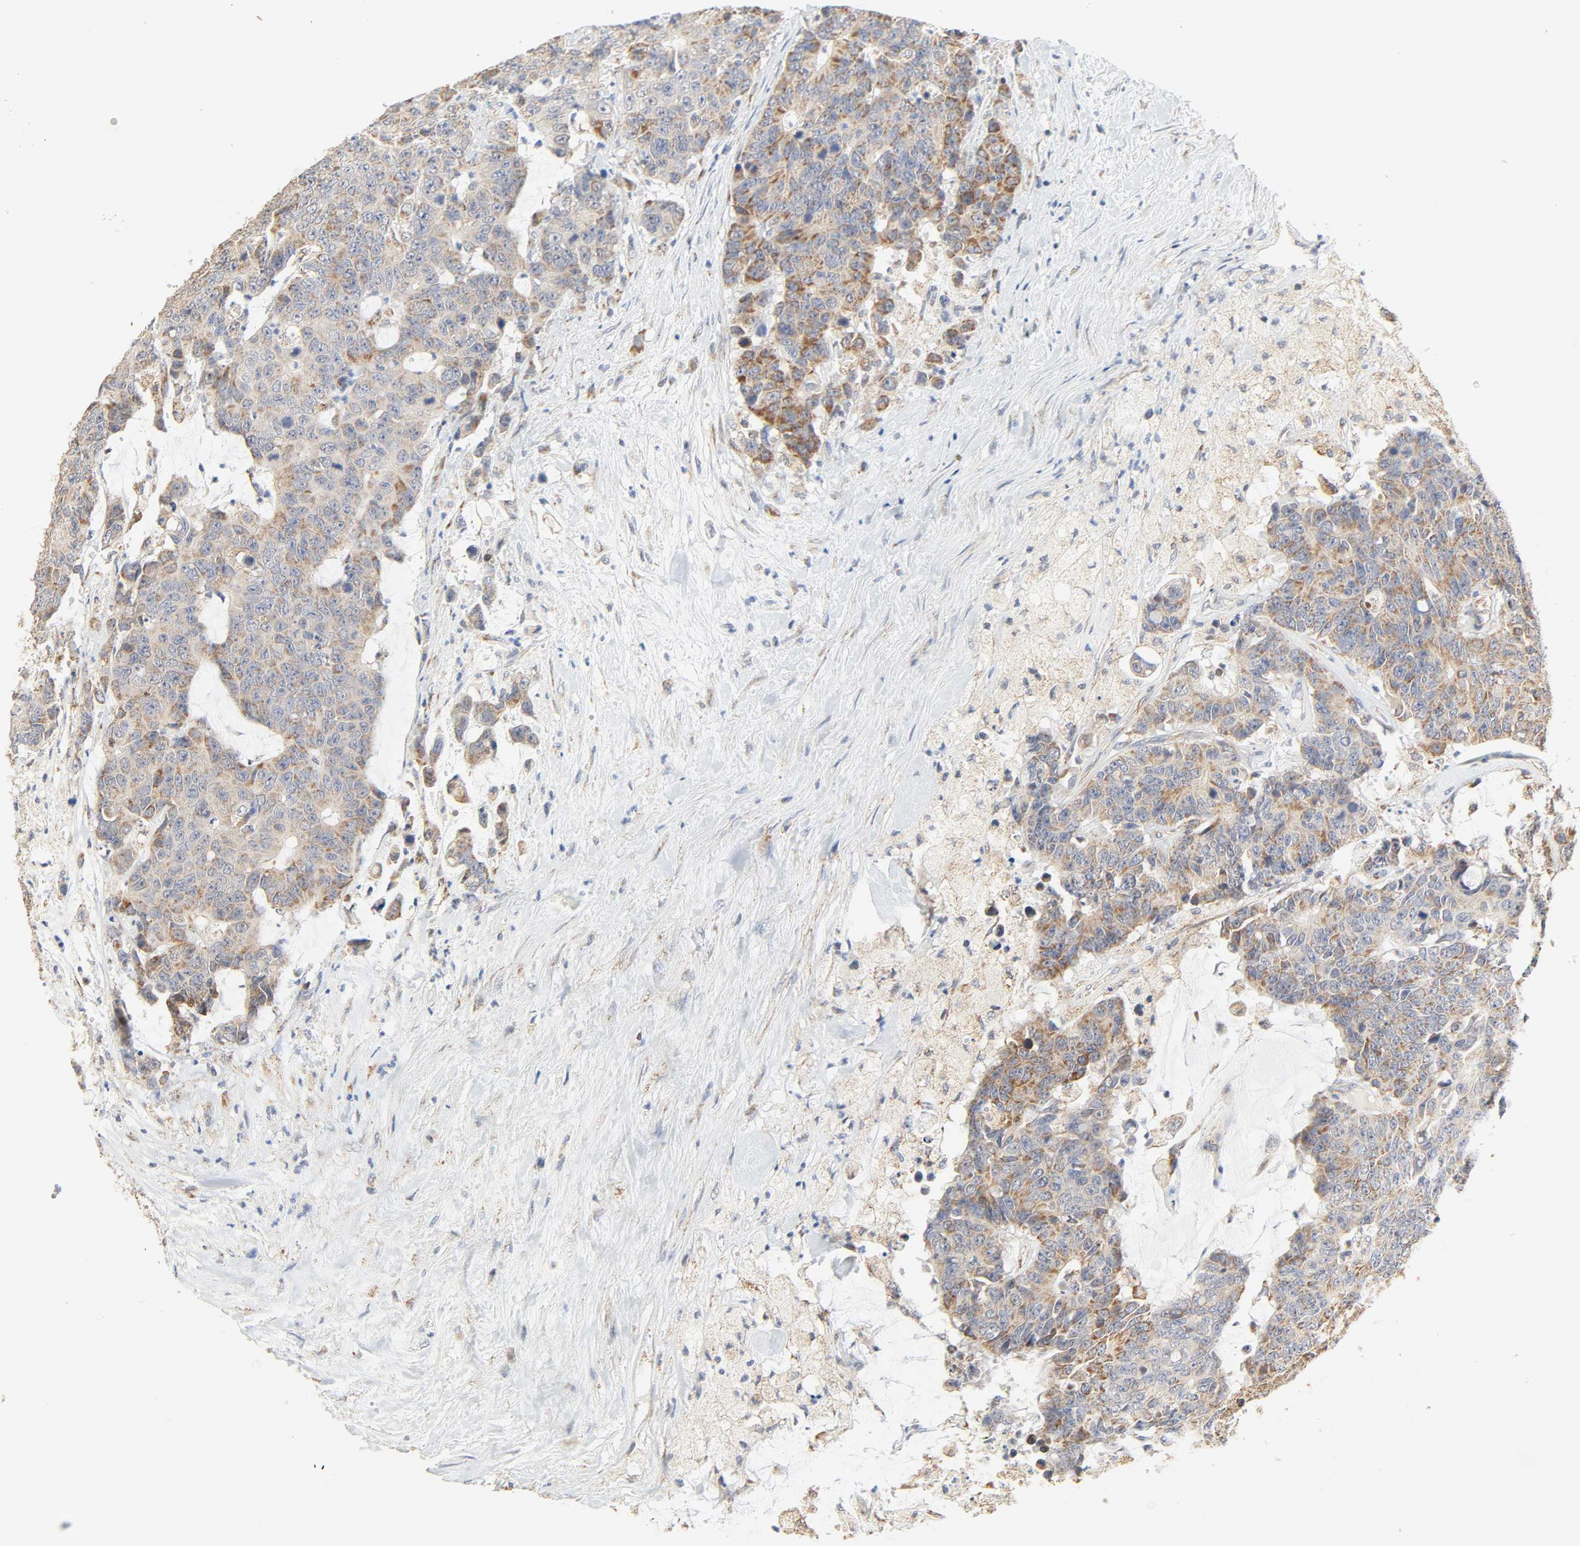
{"staining": {"intensity": "moderate", "quantity": ">75%", "location": "cytoplasmic/membranous"}, "tissue": "colorectal cancer", "cell_type": "Tumor cells", "image_type": "cancer", "snomed": [{"axis": "morphology", "description": "Adenocarcinoma, NOS"}, {"axis": "topography", "description": "Colon"}], "caption": "Moderate cytoplasmic/membranous staining is identified in approximately >75% of tumor cells in colorectal cancer (adenocarcinoma). (brown staining indicates protein expression, while blue staining denotes nuclei).", "gene": "ZMAT5", "patient": {"sex": "female", "age": 86}}